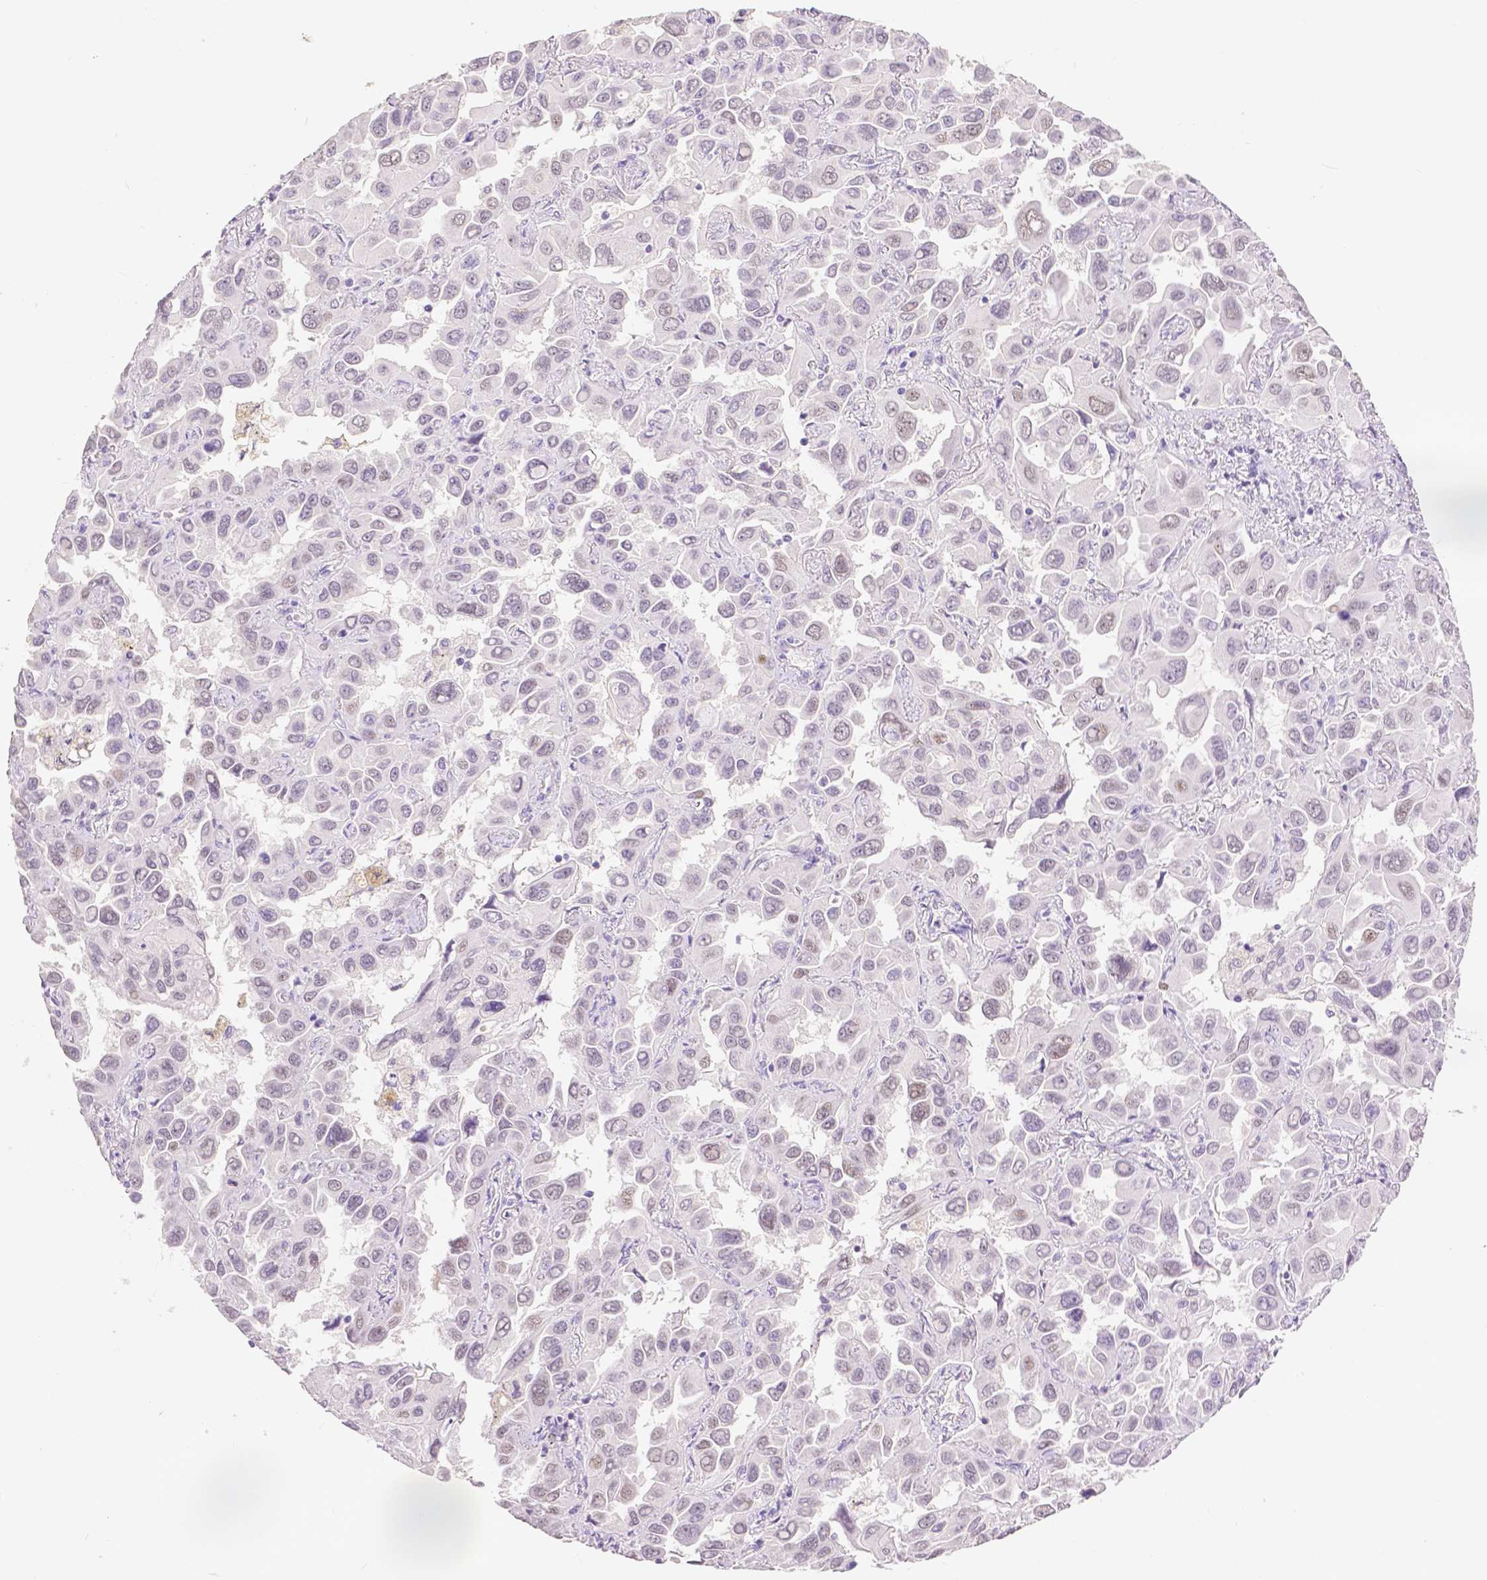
{"staining": {"intensity": "moderate", "quantity": "<25%", "location": "nuclear"}, "tissue": "lung cancer", "cell_type": "Tumor cells", "image_type": "cancer", "snomed": [{"axis": "morphology", "description": "Adenocarcinoma, NOS"}, {"axis": "topography", "description": "Lung"}], "caption": "IHC micrograph of neoplastic tissue: human lung adenocarcinoma stained using immunohistochemistry (IHC) exhibits low levels of moderate protein expression localized specifically in the nuclear of tumor cells, appearing as a nuclear brown color.", "gene": "HNF1B", "patient": {"sex": "male", "age": 64}}